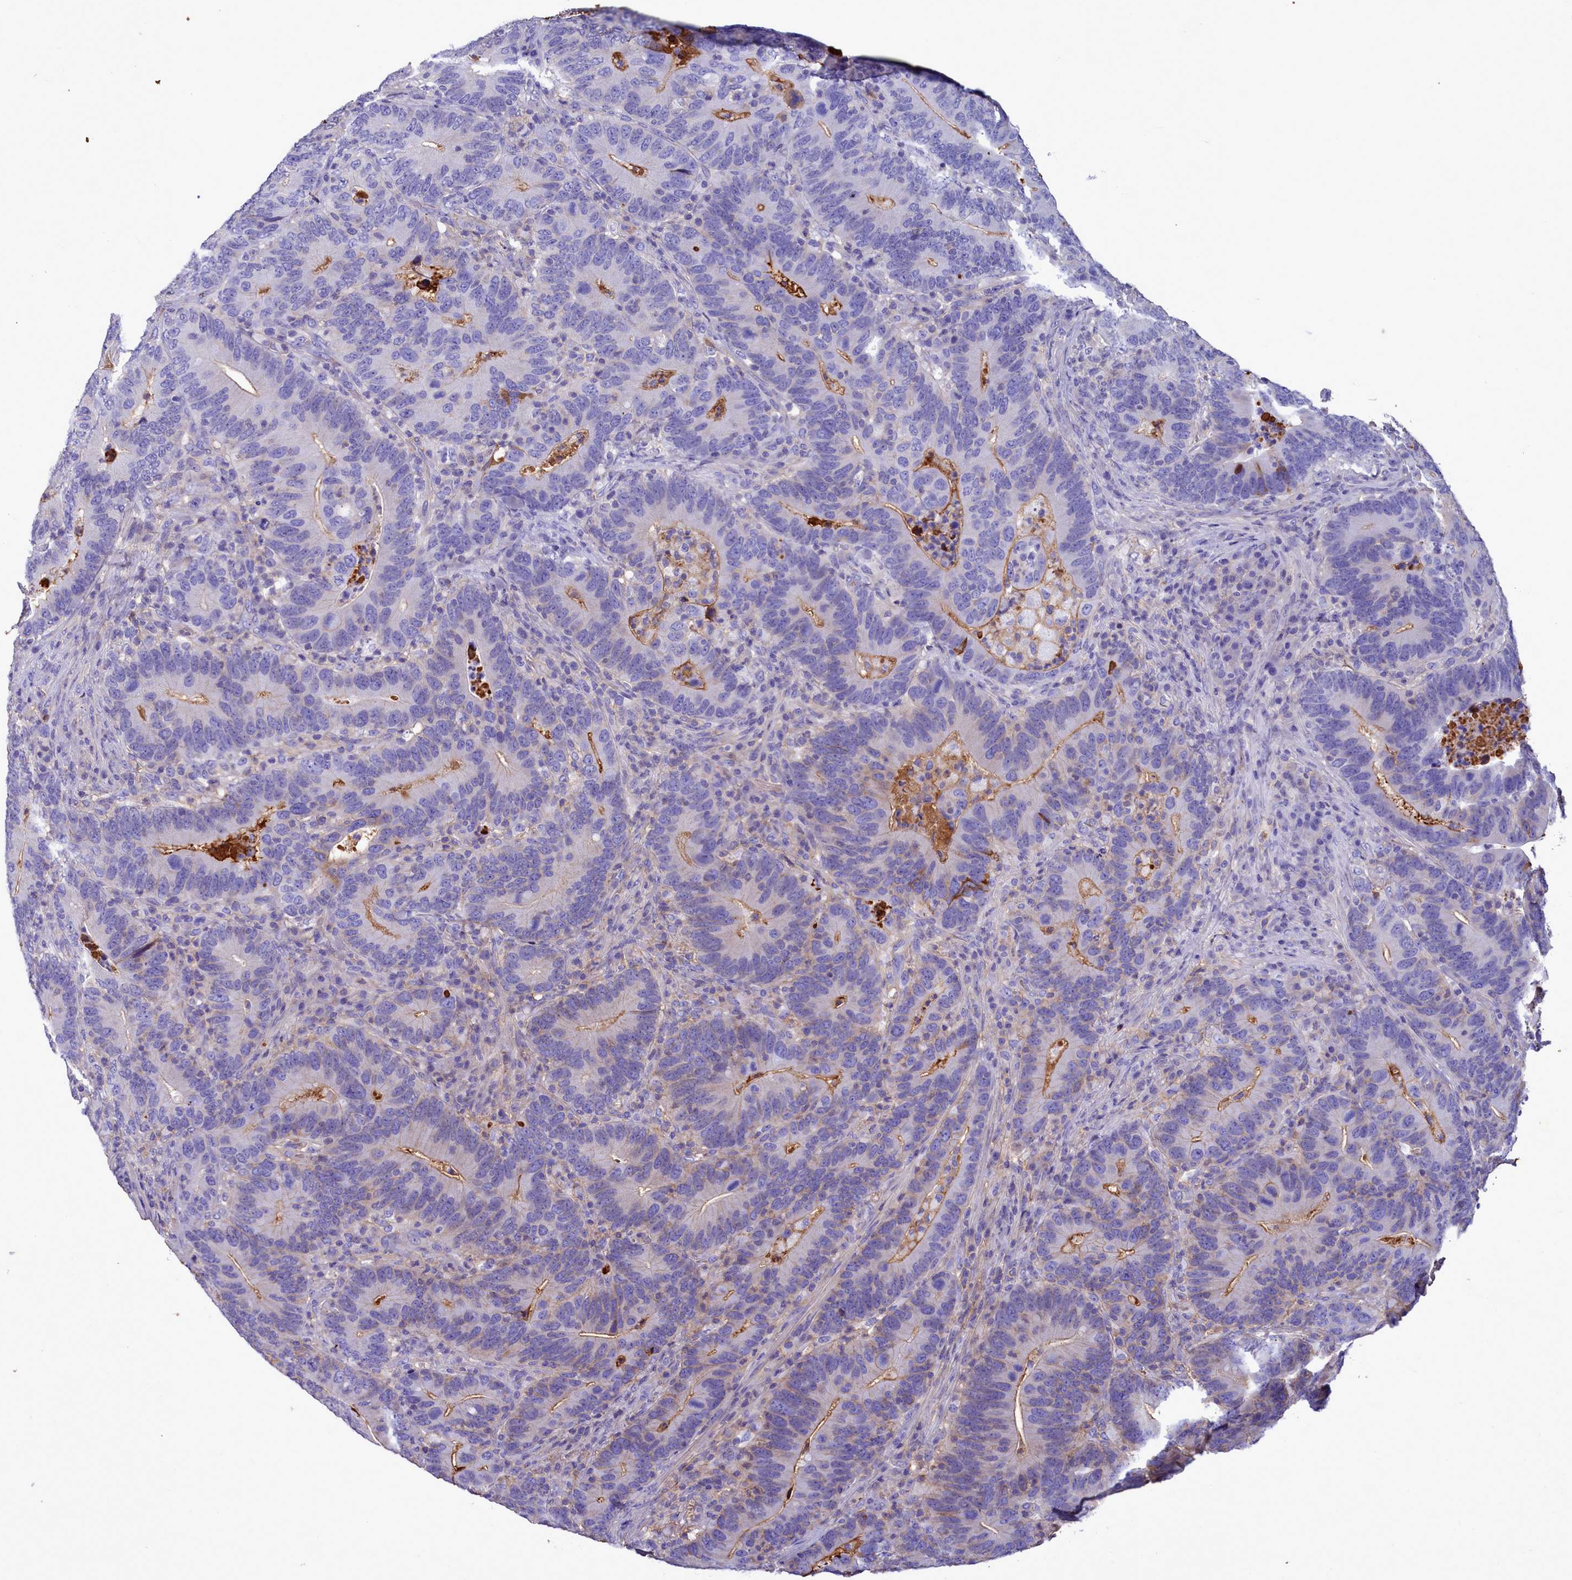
{"staining": {"intensity": "moderate", "quantity": "<25%", "location": "cytoplasmic/membranous"}, "tissue": "colorectal cancer", "cell_type": "Tumor cells", "image_type": "cancer", "snomed": [{"axis": "morphology", "description": "Adenocarcinoma, NOS"}, {"axis": "topography", "description": "Colon"}], "caption": "A micrograph of adenocarcinoma (colorectal) stained for a protein reveals moderate cytoplasmic/membranous brown staining in tumor cells. The staining was performed using DAB (3,3'-diaminobenzidine), with brown indicating positive protein expression. Nuclei are stained blue with hematoxylin.", "gene": "H1-7", "patient": {"sex": "female", "age": 66}}